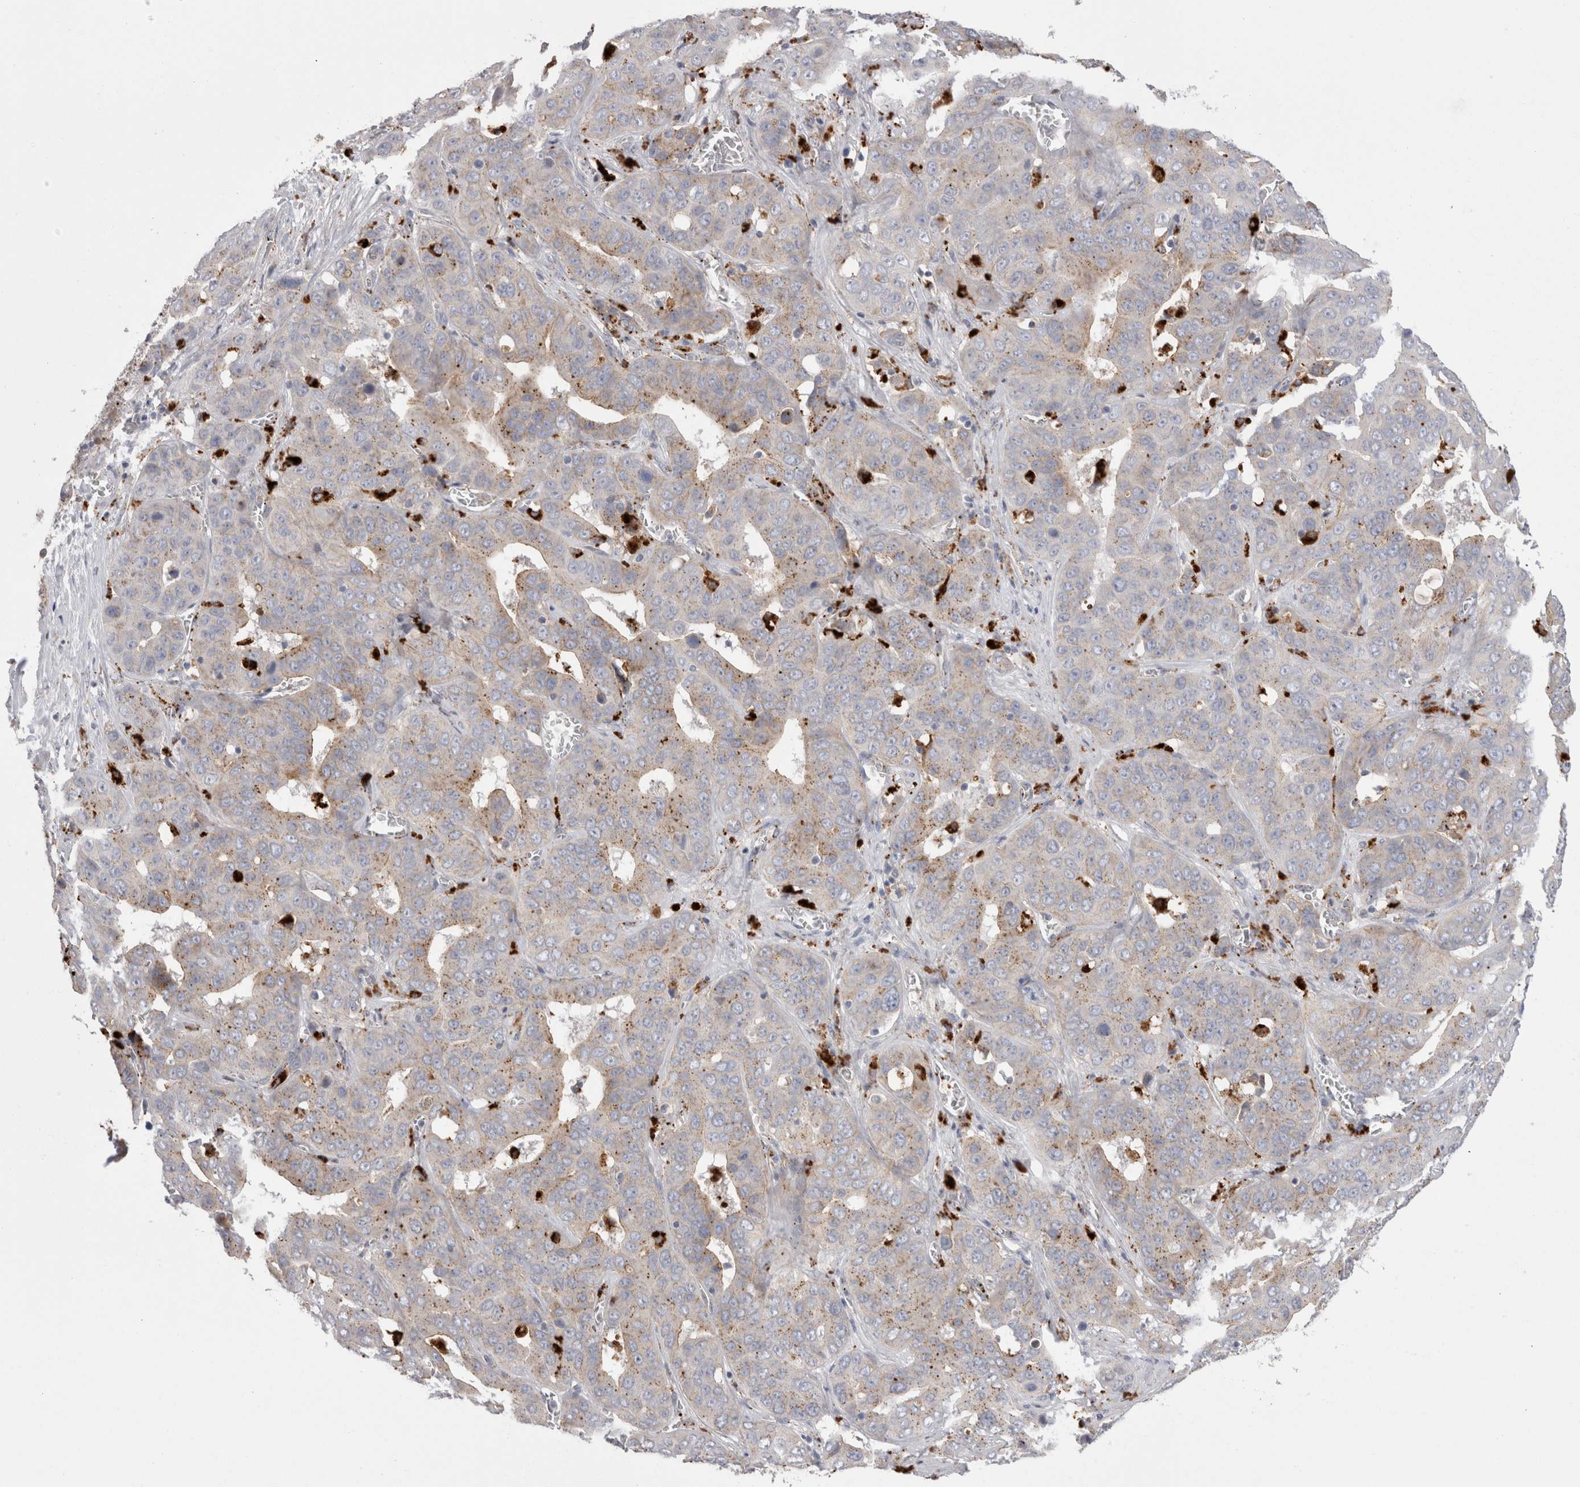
{"staining": {"intensity": "weak", "quantity": "25%-75%", "location": "cytoplasmic/membranous"}, "tissue": "liver cancer", "cell_type": "Tumor cells", "image_type": "cancer", "snomed": [{"axis": "morphology", "description": "Cholangiocarcinoma"}, {"axis": "topography", "description": "Liver"}], "caption": "Immunohistochemistry histopathology image of neoplastic tissue: human liver cholangiocarcinoma stained using IHC reveals low levels of weak protein expression localized specifically in the cytoplasmic/membranous of tumor cells, appearing as a cytoplasmic/membranous brown color.", "gene": "EPDR1", "patient": {"sex": "female", "age": 52}}